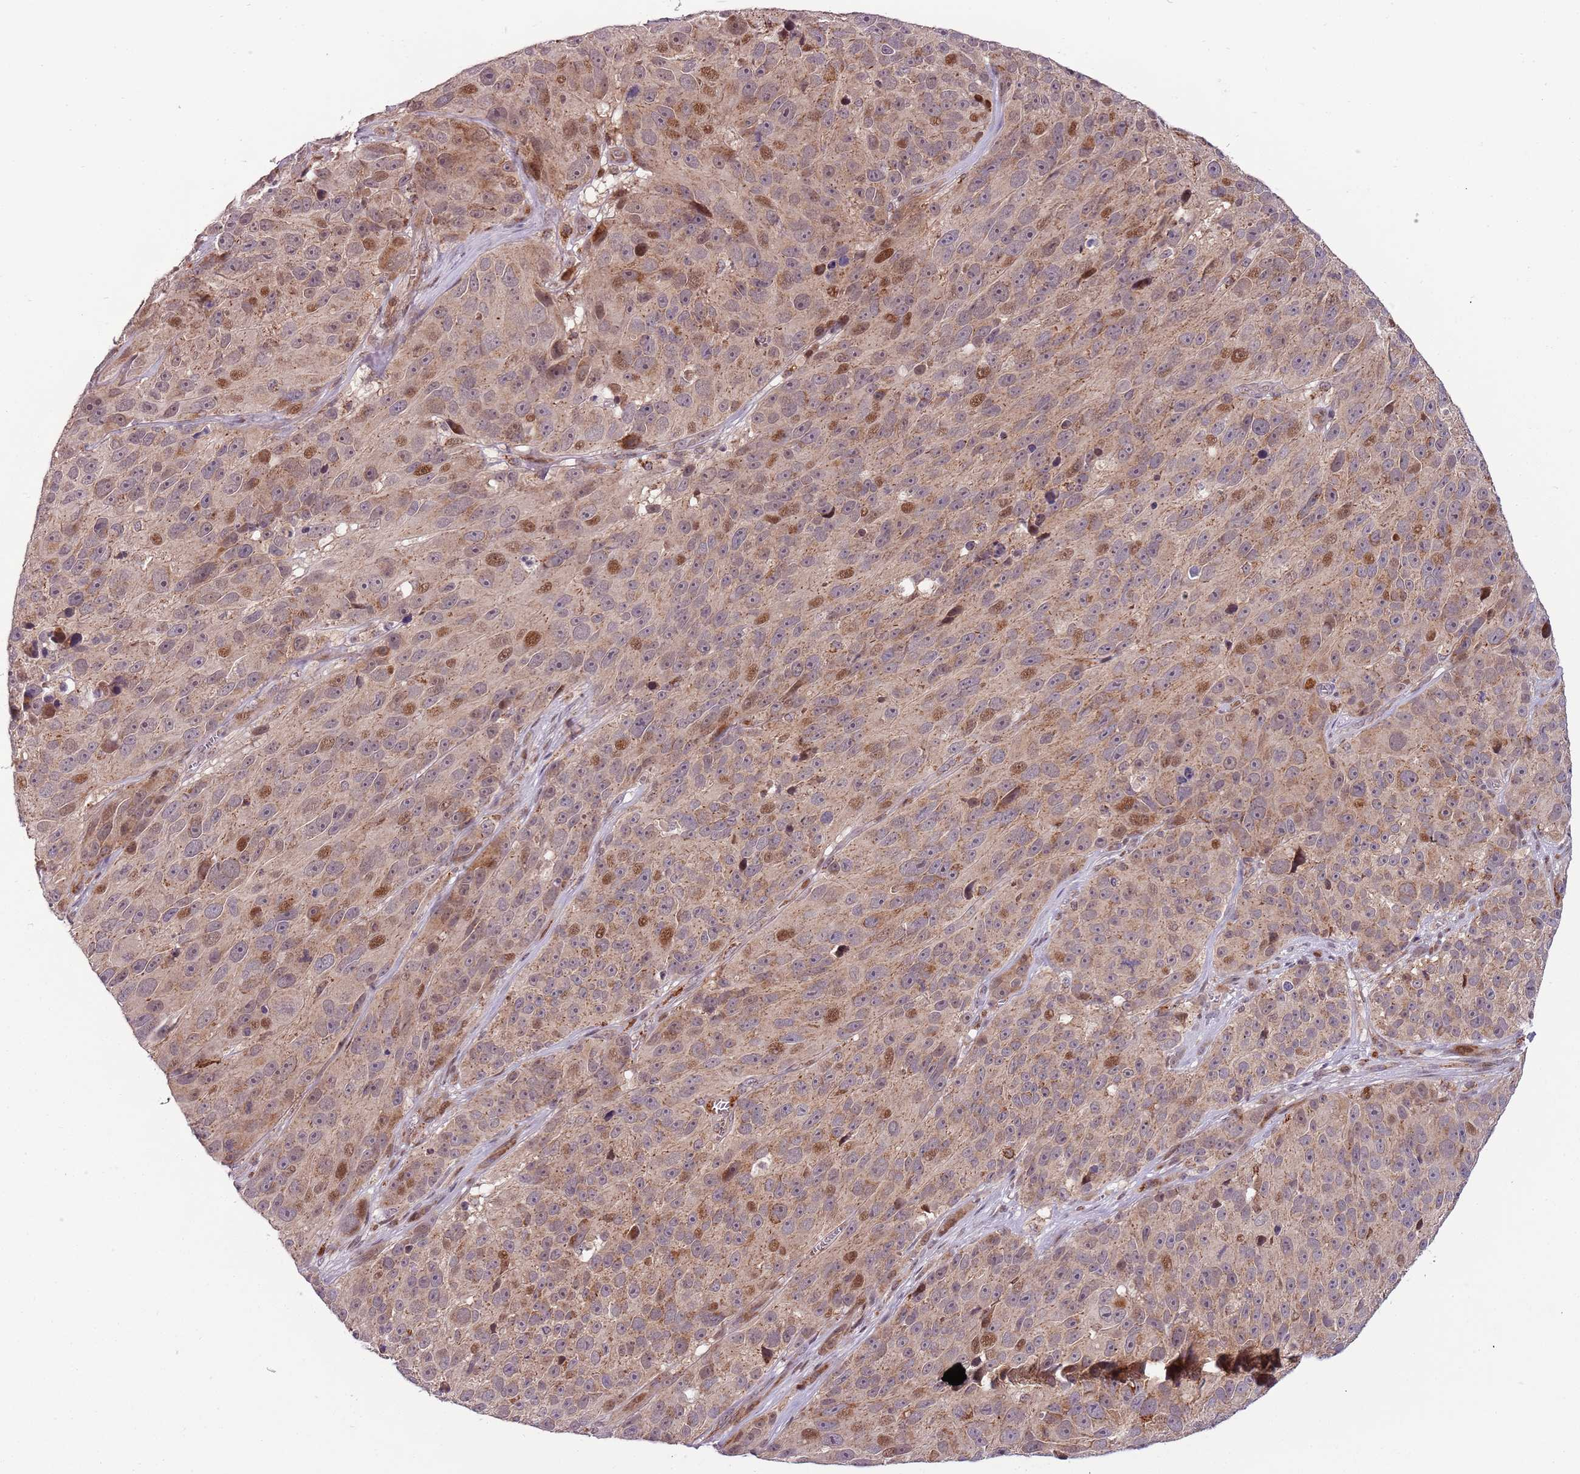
{"staining": {"intensity": "moderate", "quantity": "<25%", "location": "nuclear"}, "tissue": "melanoma", "cell_type": "Tumor cells", "image_type": "cancer", "snomed": [{"axis": "morphology", "description": "Malignant melanoma, NOS"}, {"axis": "topography", "description": "Skin"}], "caption": "Protein staining demonstrates moderate nuclear expression in about <25% of tumor cells in malignant melanoma. The protein of interest is stained brown, and the nuclei are stained in blue (DAB (3,3'-diaminobenzidine) IHC with brightfield microscopy, high magnification).", "gene": "ULK3", "patient": {"sex": "male", "age": 84}}